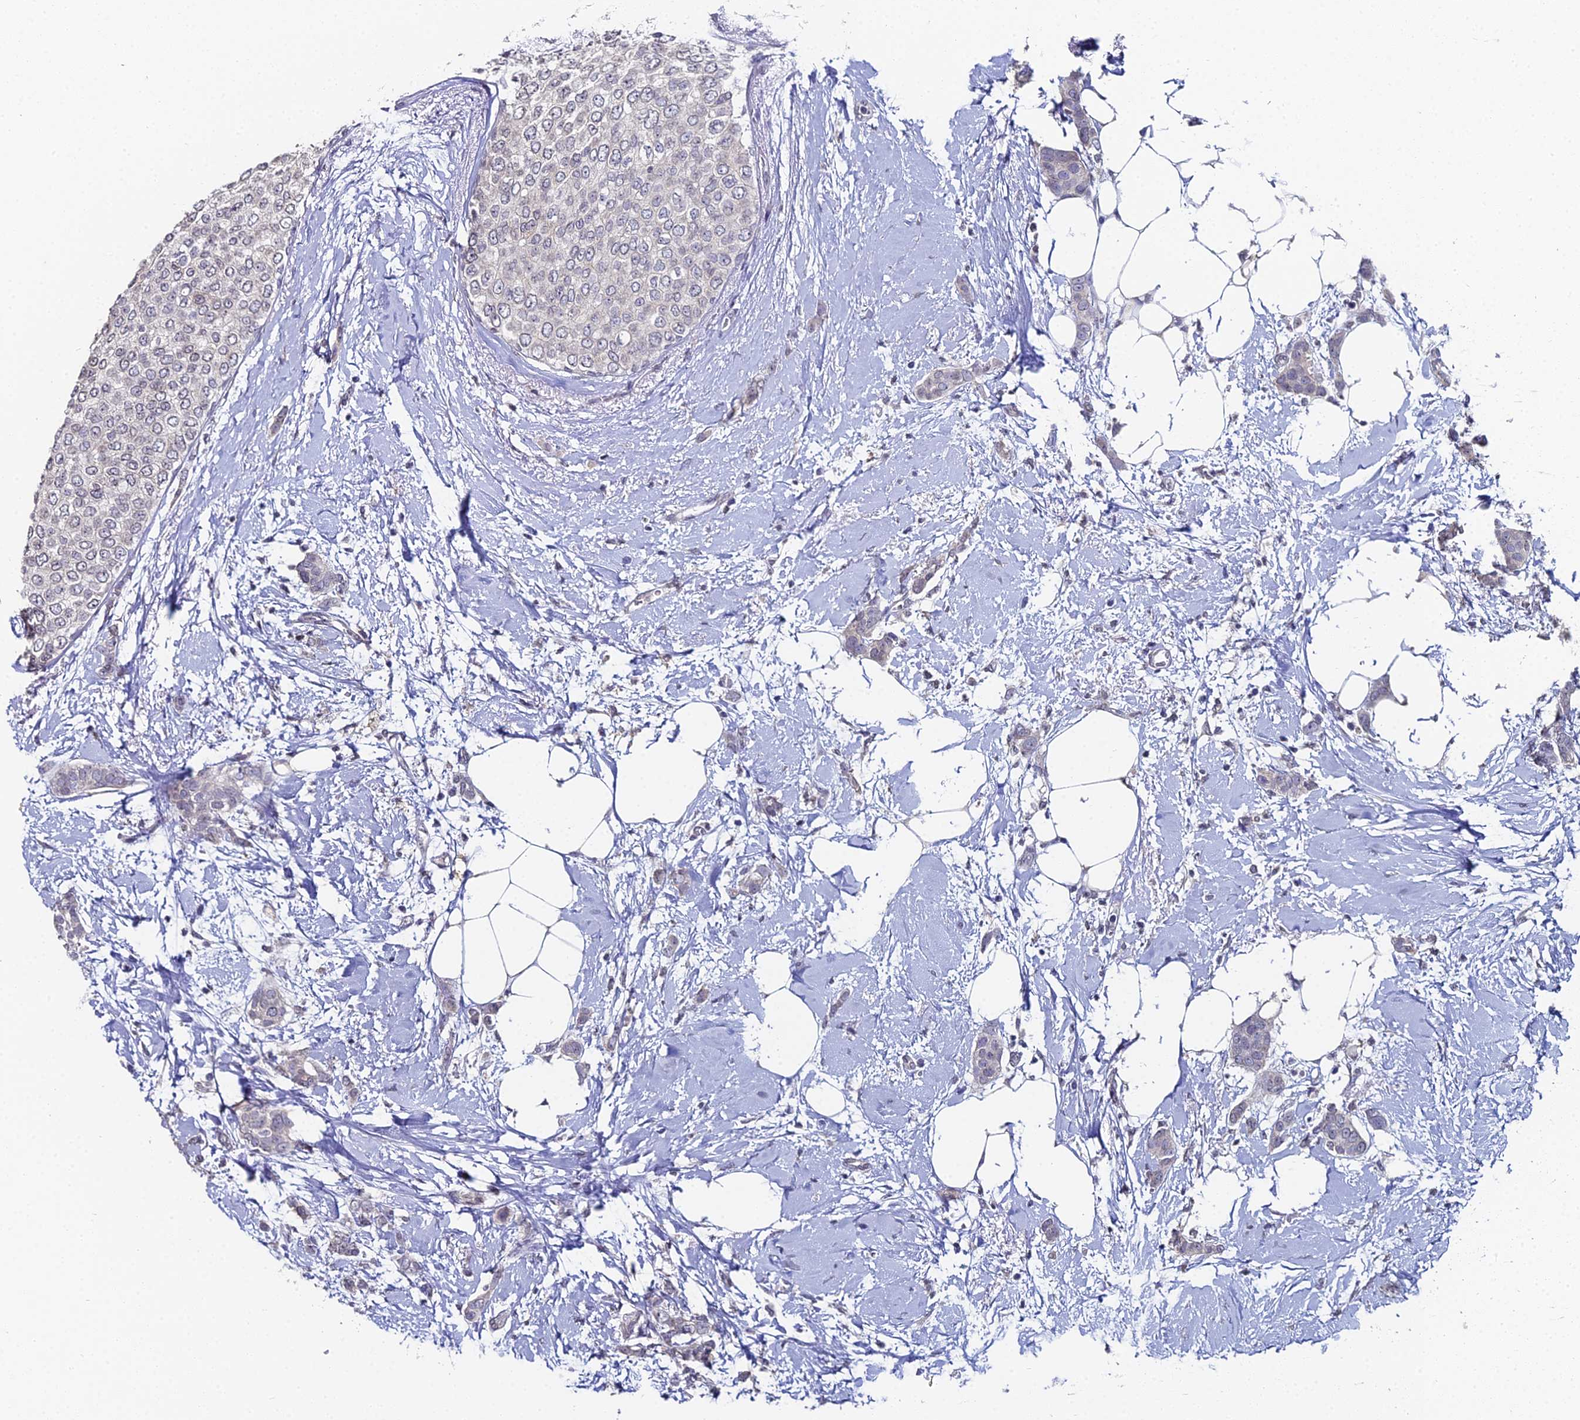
{"staining": {"intensity": "negative", "quantity": "none", "location": "none"}, "tissue": "breast cancer", "cell_type": "Tumor cells", "image_type": "cancer", "snomed": [{"axis": "morphology", "description": "Duct carcinoma"}, {"axis": "topography", "description": "Breast"}], "caption": "This is an immunohistochemistry image of invasive ductal carcinoma (breast). There is no expression in tumor cells.", "gene": "PRR22", "patient": {"sex": "female", "age": 72}}